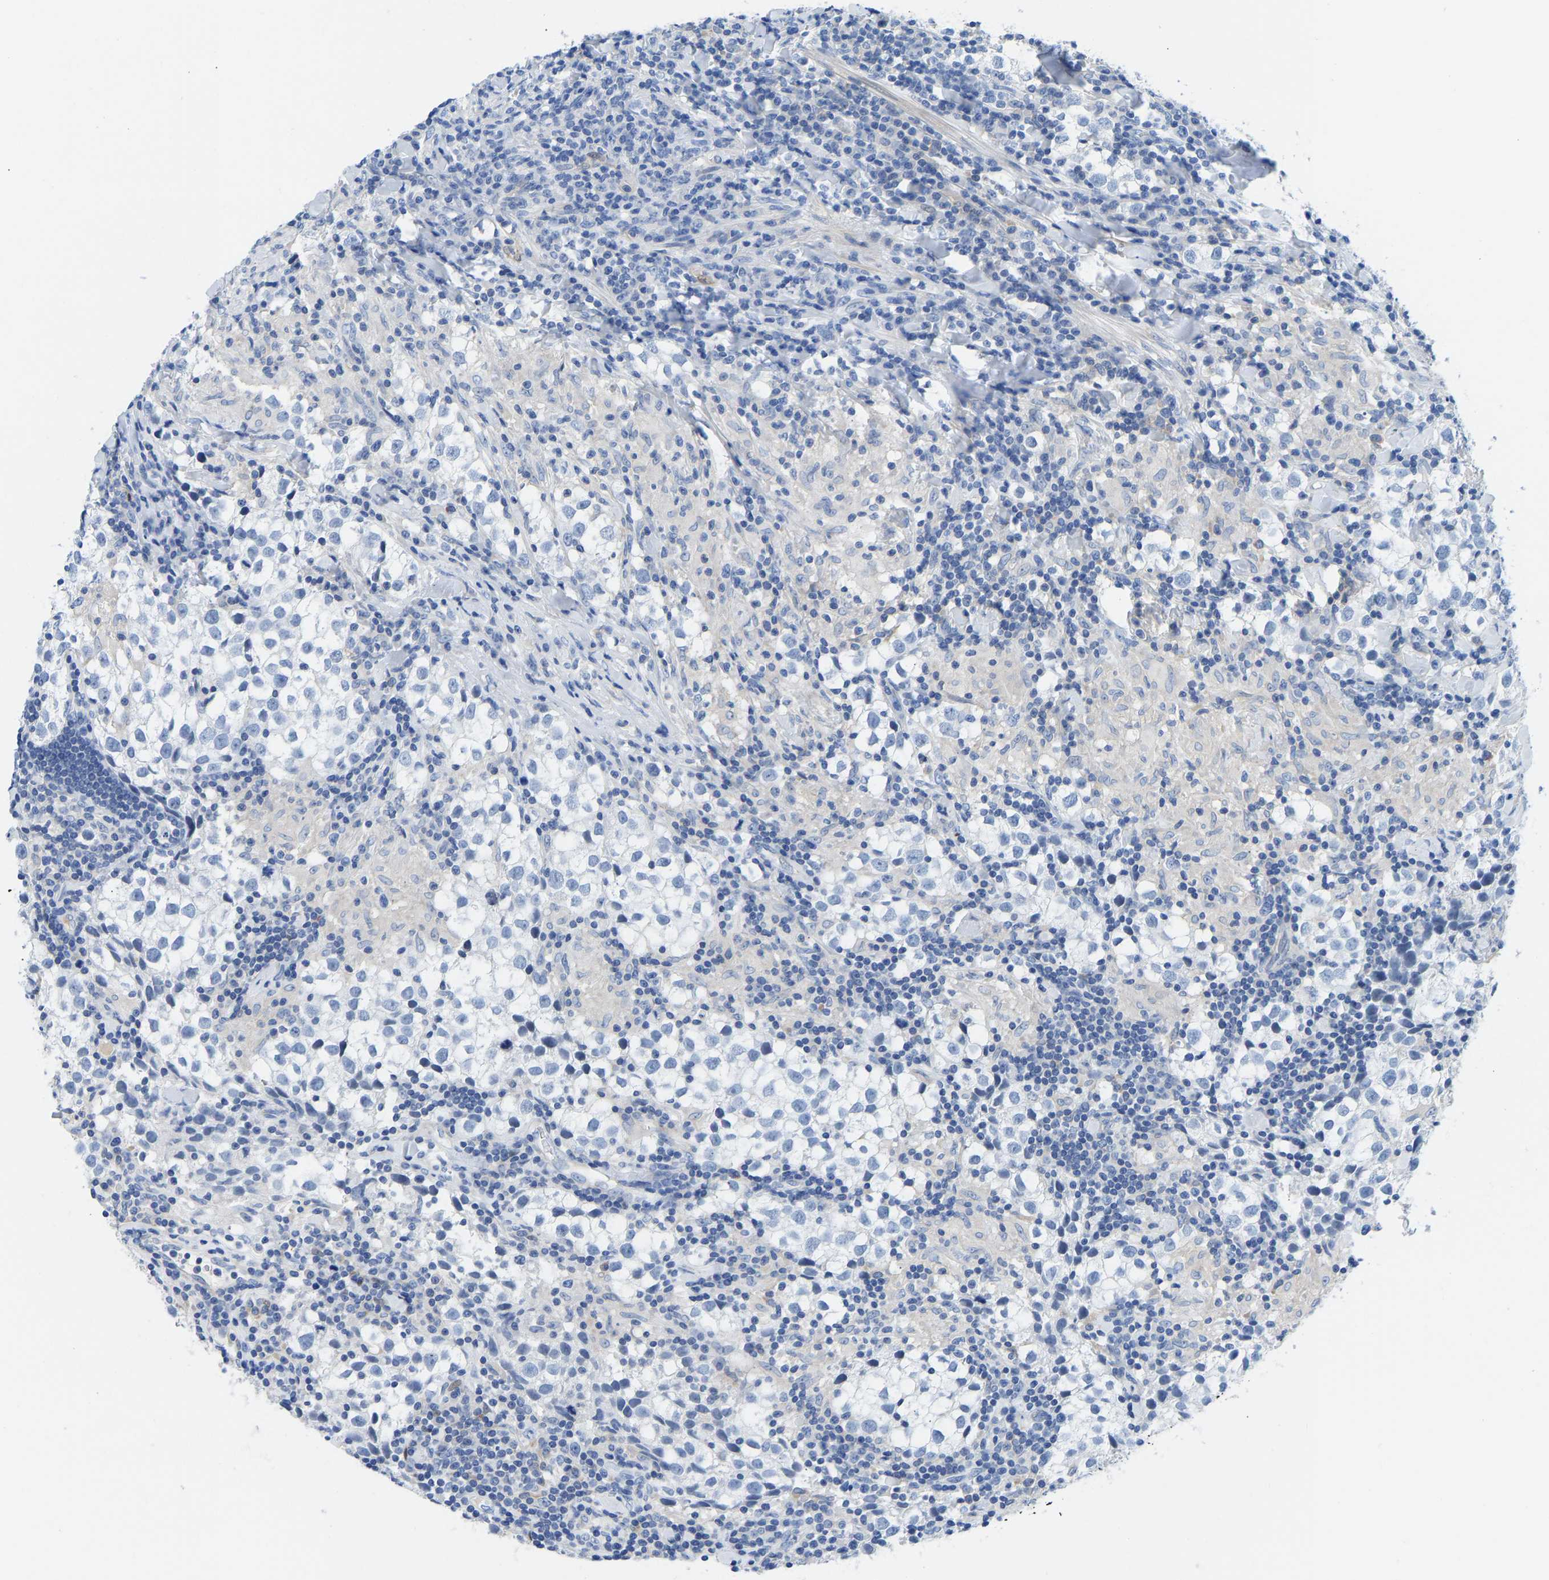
{"staining": {"intensity": "negative", "quantity": "none", "location": "none"}, "tissue": "testis cancer", "cell_type": "Tumor cells", "image_type": "cancer", "snomed": [{"axis": "morphology", "description": "Seminoma, NOS"}, {"axis": "morphology", "description": "Carcinoma, Embryonal, NOS"}, {"axis": "topography", "description": "Testis"}], "caption": "This is a micrograph of immunohistochemistry staining of testis embryonal carcinoma, which shows no staining in tumor cells.", "gene": "NKAIN3", "patient": {"sex": "male", "age": 36}}